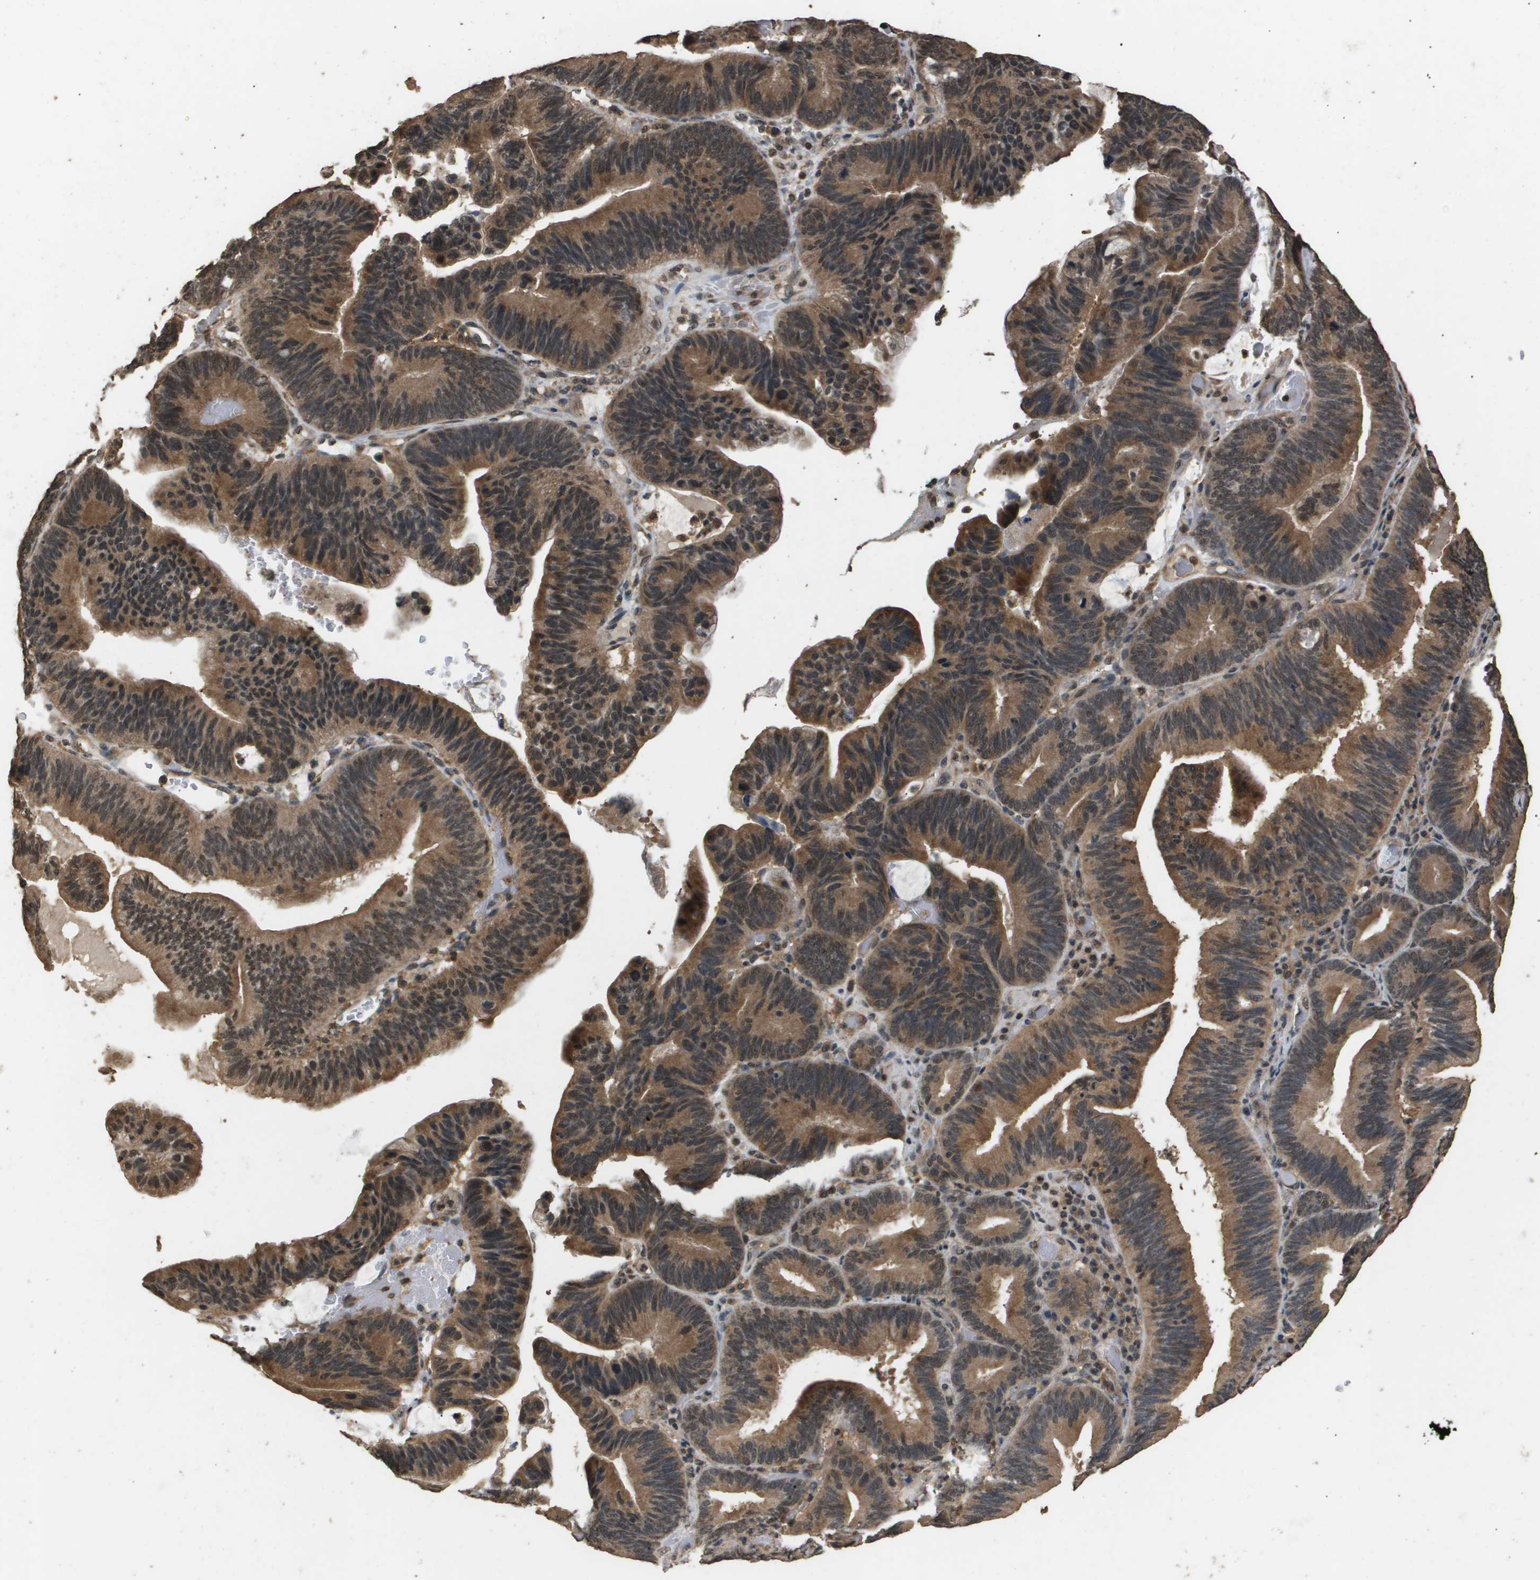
{"staining": {"intensity": "moderate", "quantity": ">75%", "location": "cytoplasmic/membranous,nuclear"}, "tissue": "pancreatic cancer", "cell_type": "Tumor cells", "image_type": "cancer", "snomed": [{"axis": "morphology", "description": "Adenocarcinoma, NOS"}, {"axis": "topography", "description": "Pancreas"}], "caption": "Immunohistochemistry (DAB (3,3'-diaminobenzidine)) staining of human adenocarcinoma (pancreatic) demonstrates moderate cytoplasmic/membranous and nuclear protein expression in approximately >75% of tumor cells. (DAB = brown stain, brightfield microscopy at high magnification).", "gene": "ING1", "patient": {"sex": "male", "age": 82}}